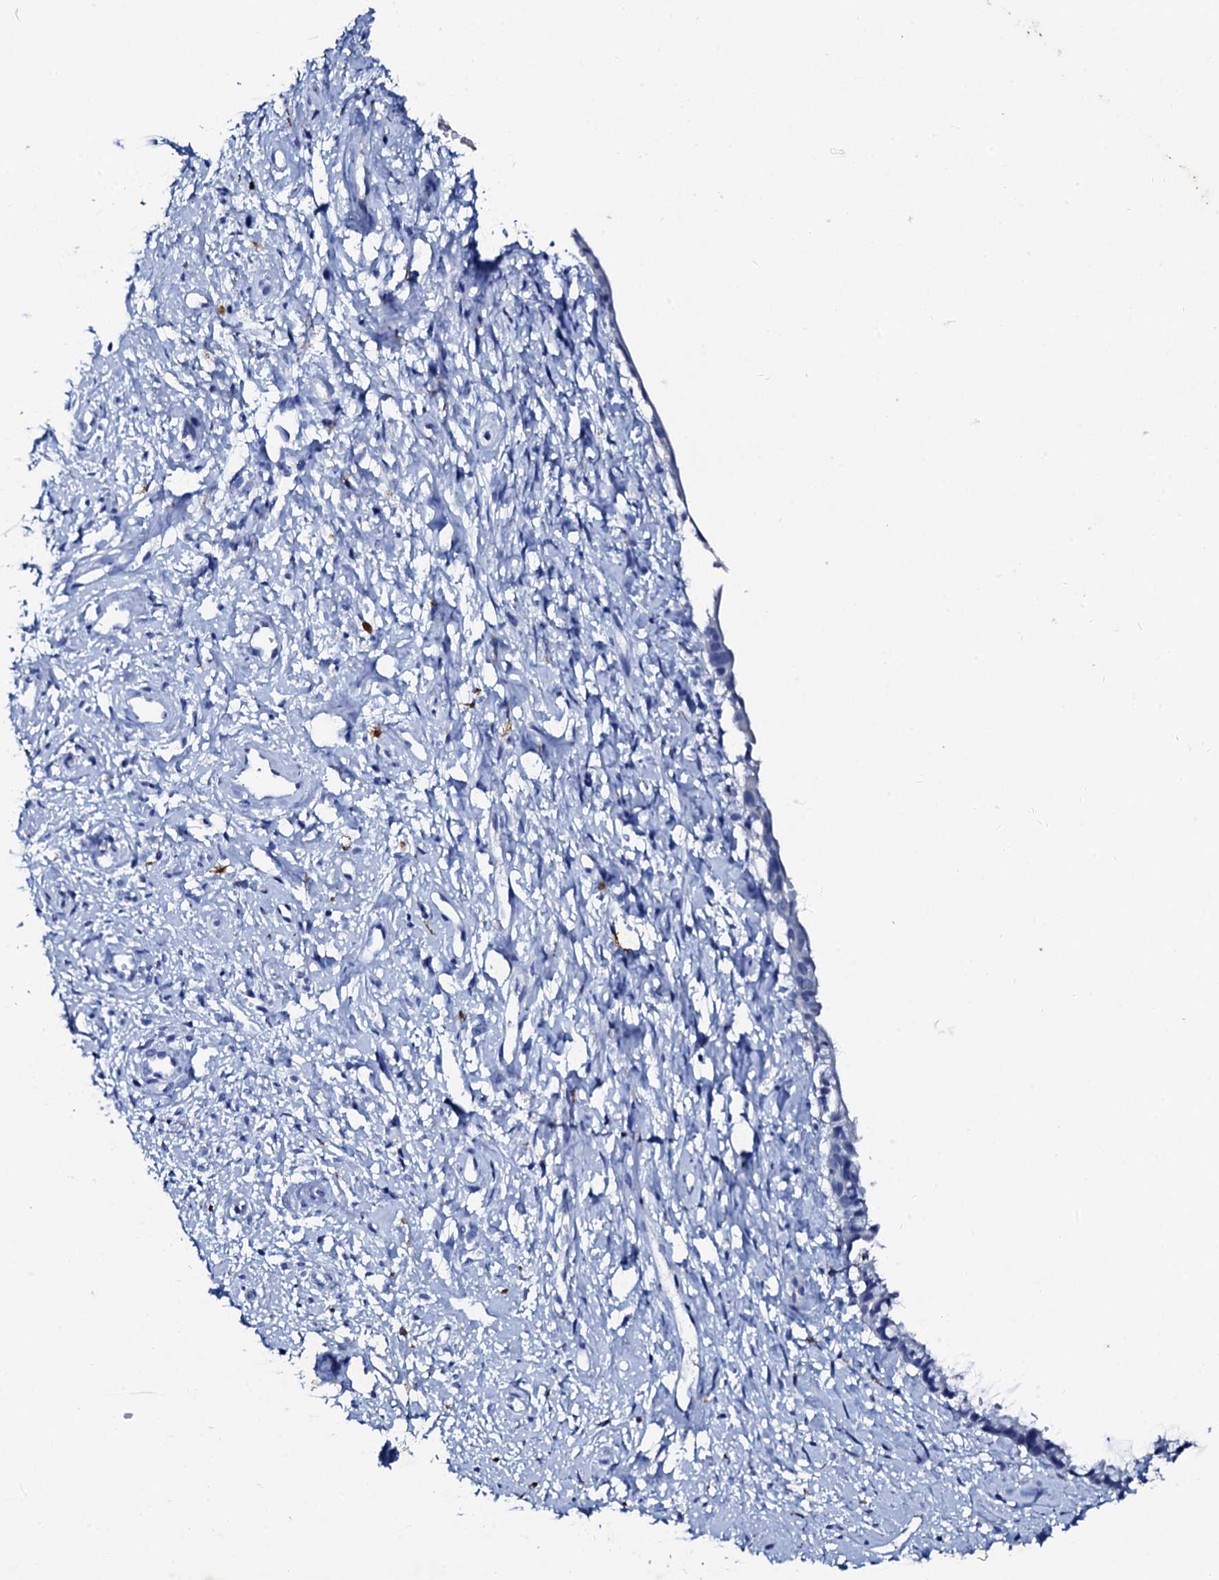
{"staining": {"intensity": "moderate", "quantity": "25%-75%", "location": "cytoplasmic/membranous"}, "tissue": "cervix", "cell_type": "Glandular cells", "image_type": "normal", "snomed": [{"axis": "morphology", "description": "Normal tissue, NOS"}, {"axis": "topography", "description": "Cervix"}], "caption": "Cervix stained with a brown dye shows moderate cytoplasmic/membranous positive positivity in about 25%-75% of glandular cells.", "gene": "GLB1L3", "patient": {"sex": "female", "age": 57}}